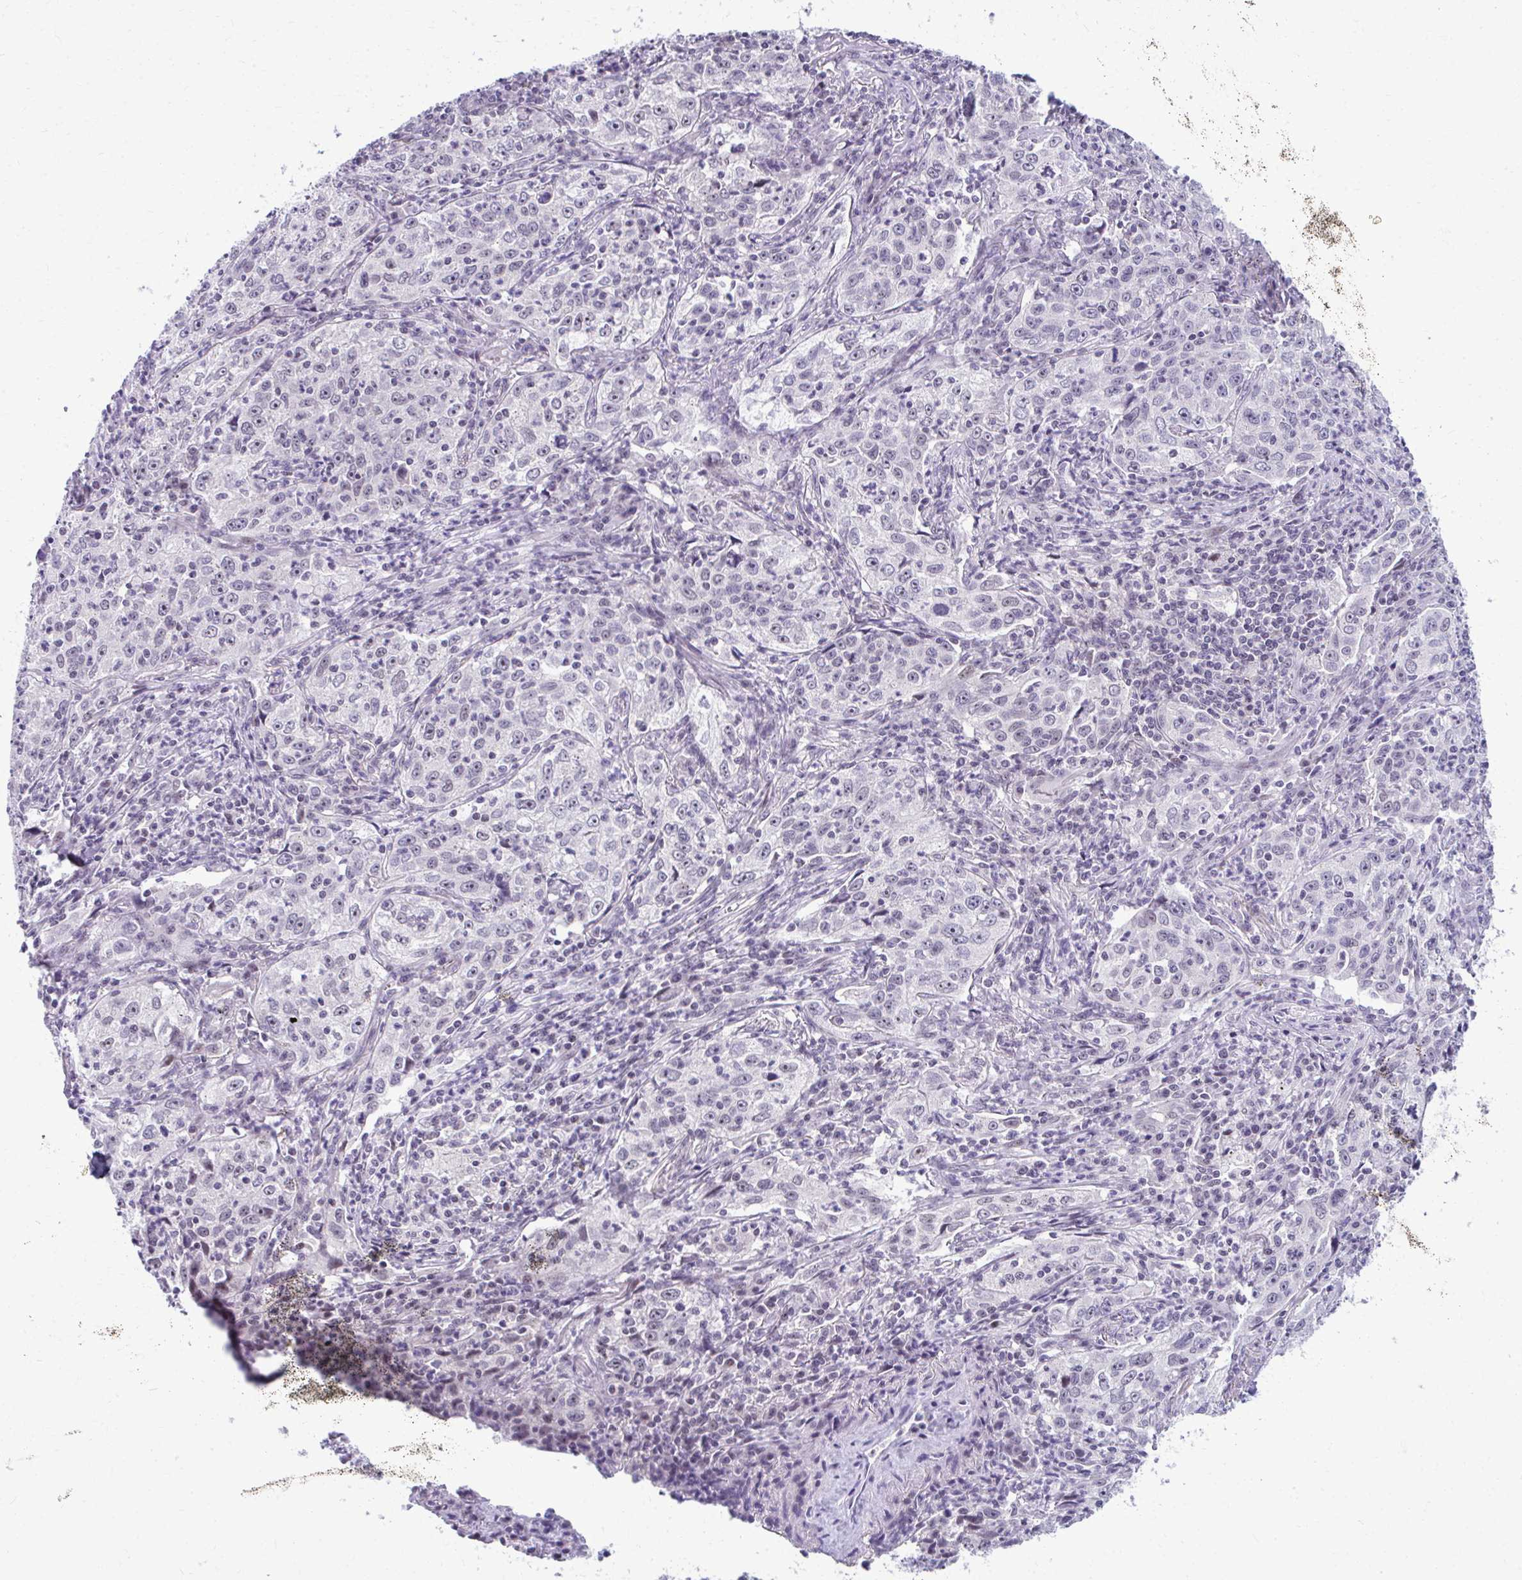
{"staining": {"intensity": "negative", "quantity": "none", "location": "none"}, "tissue": "lung cancer", "cell_type": "Tumor cells", "image_type": "cancer", "snomed": [{"axis": "morphology", "description": "Squamous cell carcinoma, NOS"}, {"axis": "topography", "description": "Lung"}], "caption": "IHC of lung cancer exhibits no expression in tumor cells.", "gene": "MAF1", "patient": {"sex": "male", "age": 71}}